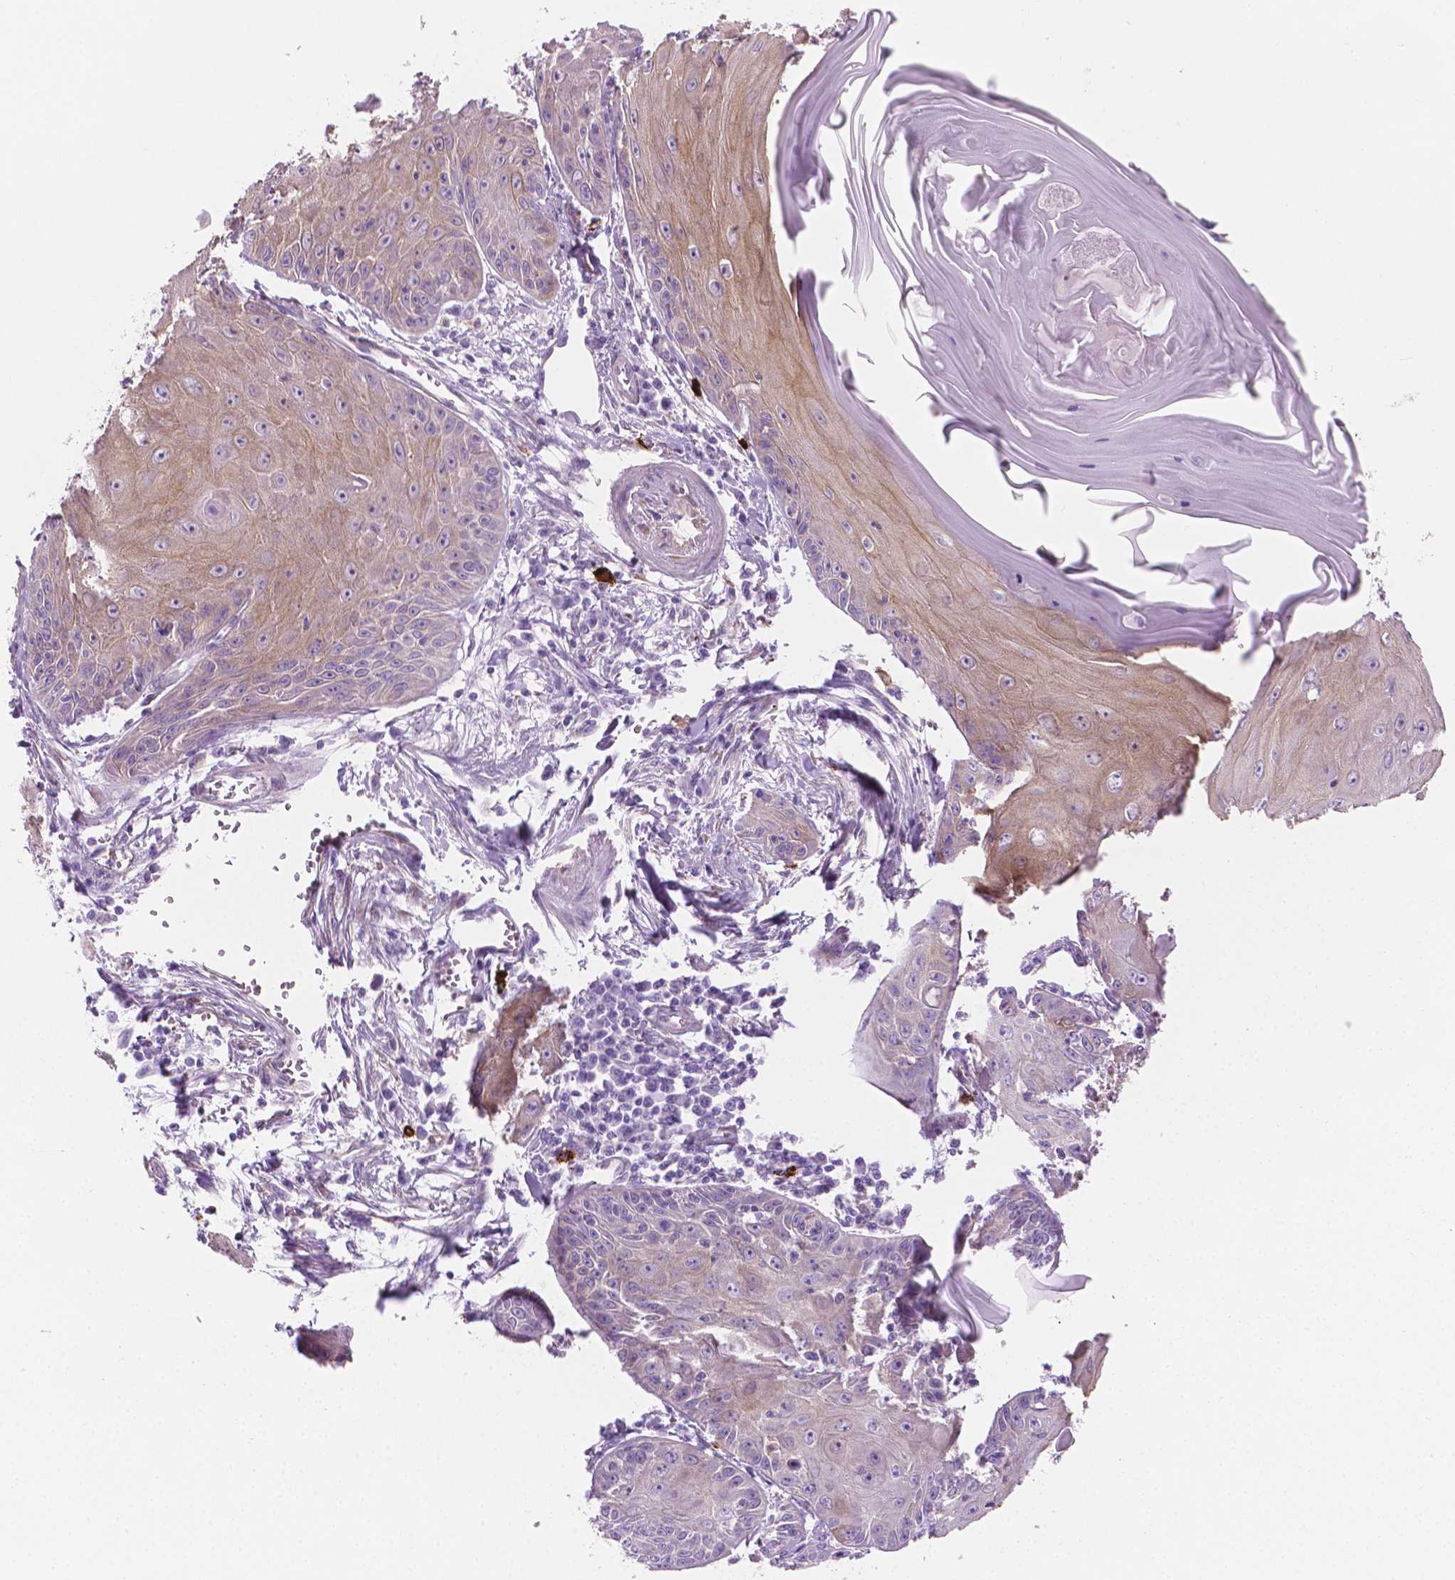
{"staining": {"intensity": "weak", "quantity": ">75%", "location": "cytoplasmic/membranous"}, "tissue": "skin cancer", "cell_type": "Tumor cells", "image_type": "cancer", "snomed": [{"axis": "morphology", "description": "Squamous cell carcinoma, NOS"}, {"axis": "topography", "description": "Skin"}, {"axis": "topography", "description": "Vulva"}], "caption": "Squamous cell carcinoma (skin) stained with immunohistochemistry (IHC) shows weak cytoplasmic/membranous positivity in approximately >75% of tumor cells. (Stains: DAB (3,3'-diaminobenzidine) in brown, nuclei in blue, Microscopy: brightfield microscopy at high magnification).", "gene": "EPPK1", "patient": {"sex": "female", "age": 85}}